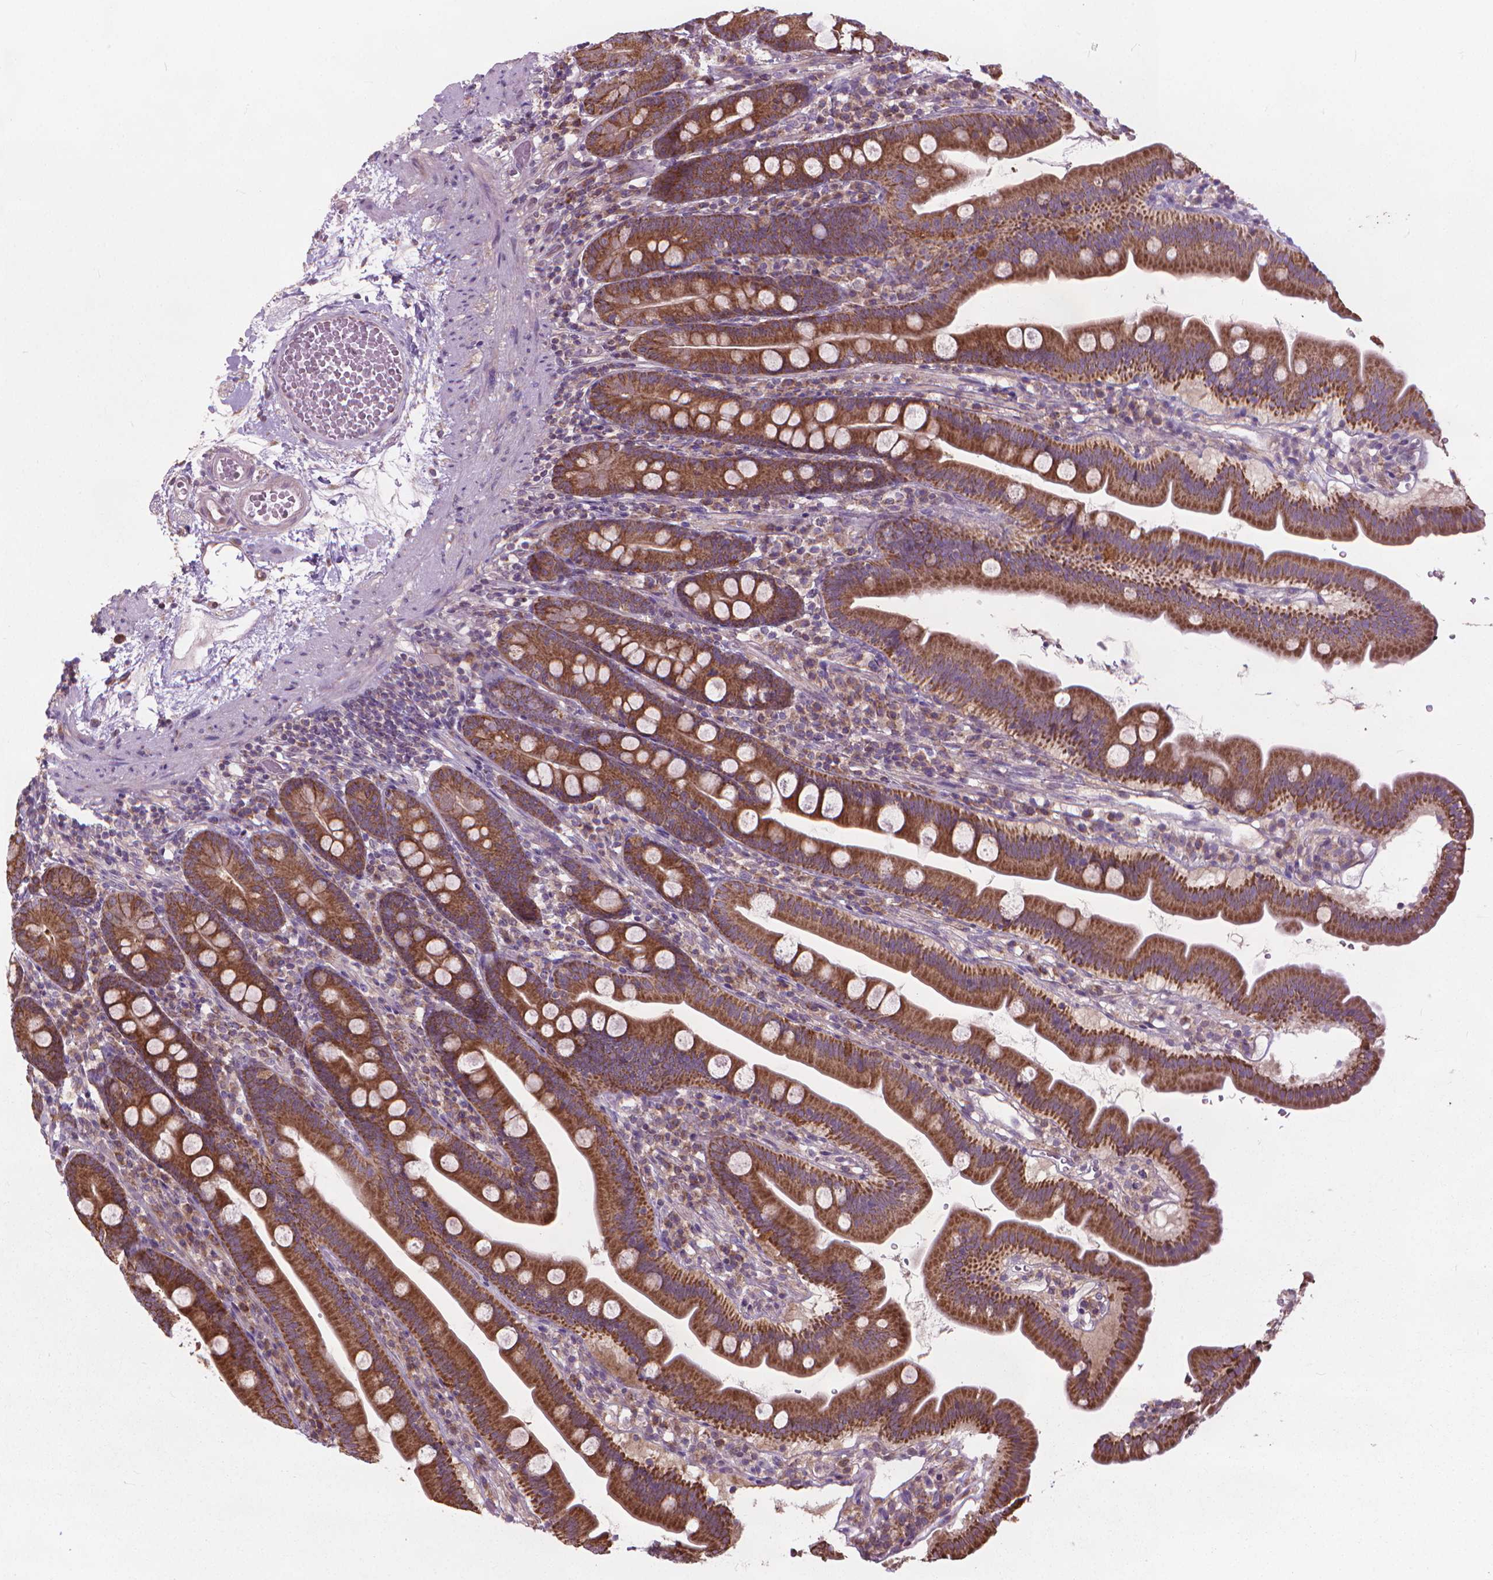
{"staining": {"intensity": "strong", "quantity": ">75%", "location": "cytoplasmic/membranous"}, "tissue": "duodenum", "cell_type": "Glandular cells", "image_type": "normal", "snomed": [{"axis": "morphology", "description": "Normal tissue, NOS"}, {"axis": "topography", "description": "Duodenum"}], "caption": "Protein expression analysis of normal duodenum exhibits strong cytoplasmic/membranous positivity in approximately >75% of glandular cells. The staining was performed using DAB, with brown indicating positive protein expression. Nuclei are stained blue with hematoxylin.", "gene": "NUDT1", "patient": {"sex": "female", "age": 67}}